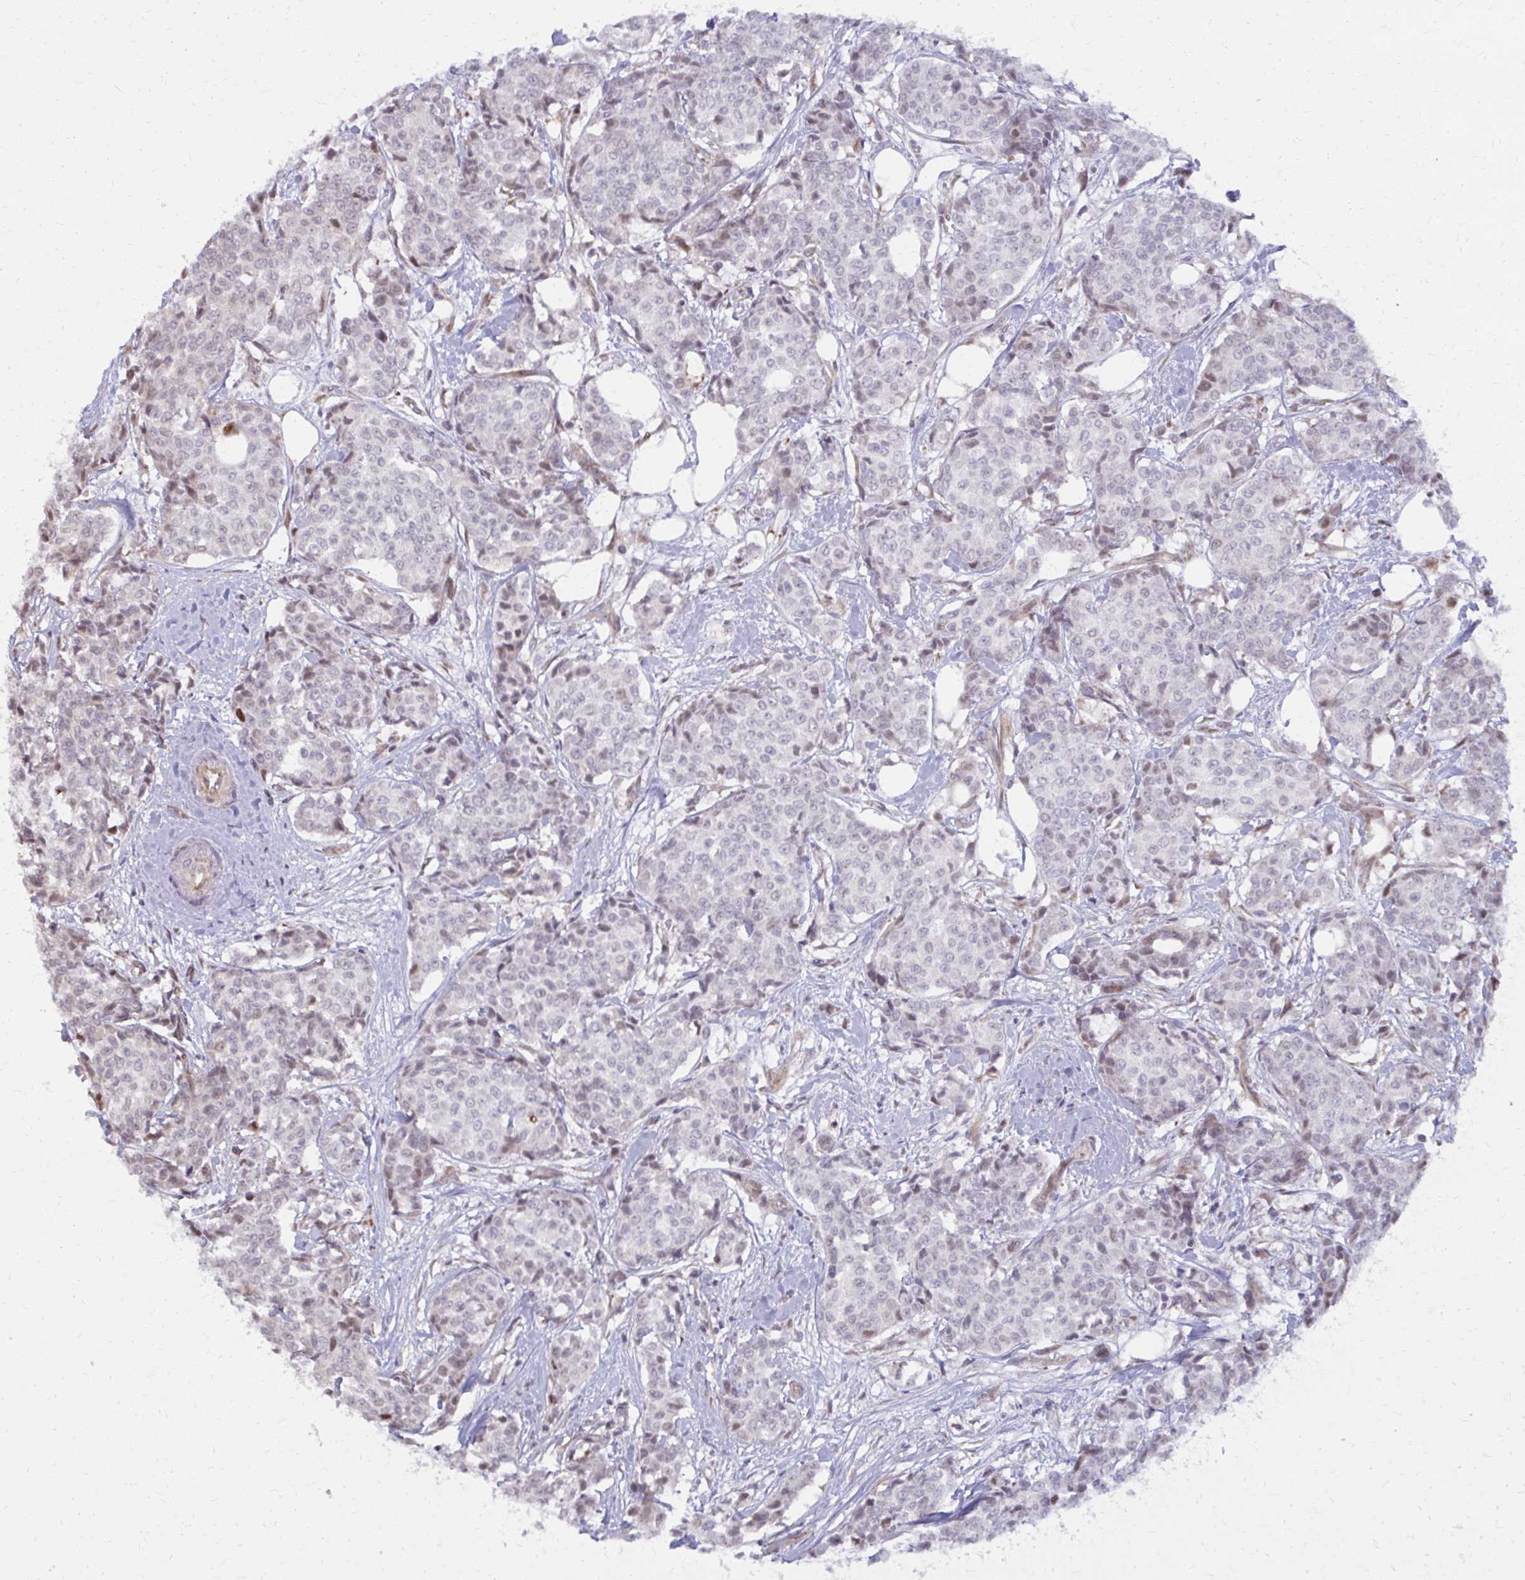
{"staining": {"intensity": "weak", "quantity": "25%-75%", "location": "nuclear"}, "tissue": "breast cancer", "cell_type": "Tumor cells", "image_type": "cancer", "snomed": [{"axis": "morphology", "description": "Duct carcinoma"}, {"axis": "topography", "description": "Breast"}], "caption": "An immunohistochemistry (IHC) image of tumor tissue is shown. Protein staining in brown shows weak nuclear positivity in breast cancer (intraductal carcinoma) within tumor cells. (Brightfield microscopy of DAB IHC at high magnification).", "gene": "MAF1", "patient": {"sex": "female", "age": 91}}